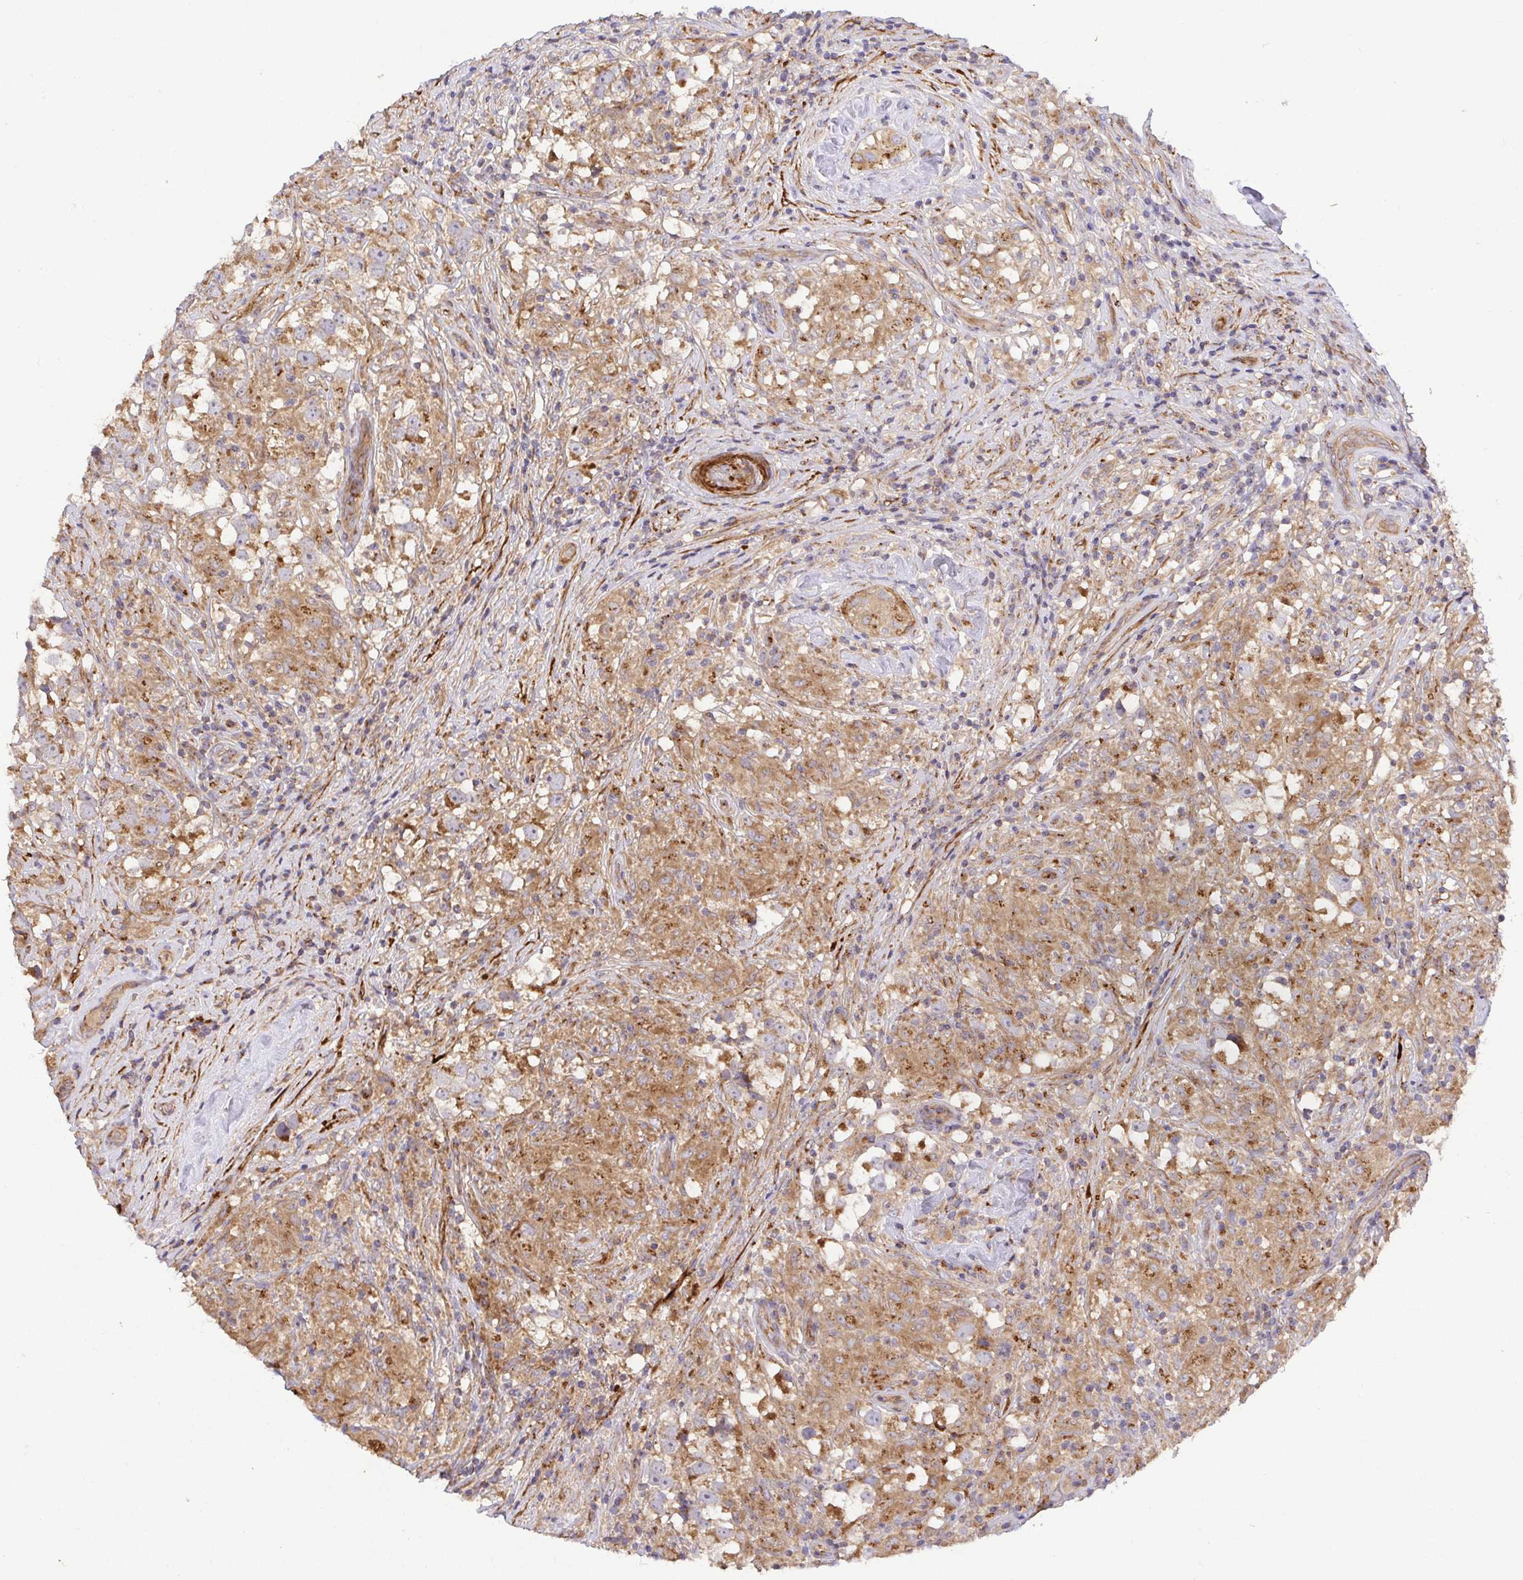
{"staining": {"intensity": "moderate", "quantity": ">75%", "location": "cytoplasmic/membranous"}, "tissue": "testis cancer", "cell_type": "Tumor cells", "image_type": "cancer", "snomed": [{"axis": "morphology", "description": "Seminoma, NOS"}, {"axis": "topography", "description": "Testis"}], "caption": "Tumor cells demonstrate medium levels of moderate cytoplasmic/membranous staining in about >75% of cells in testis cancer (seminoma).", "gene": "TM9SF4", "patient": {"sex": "male", "age": 46}}